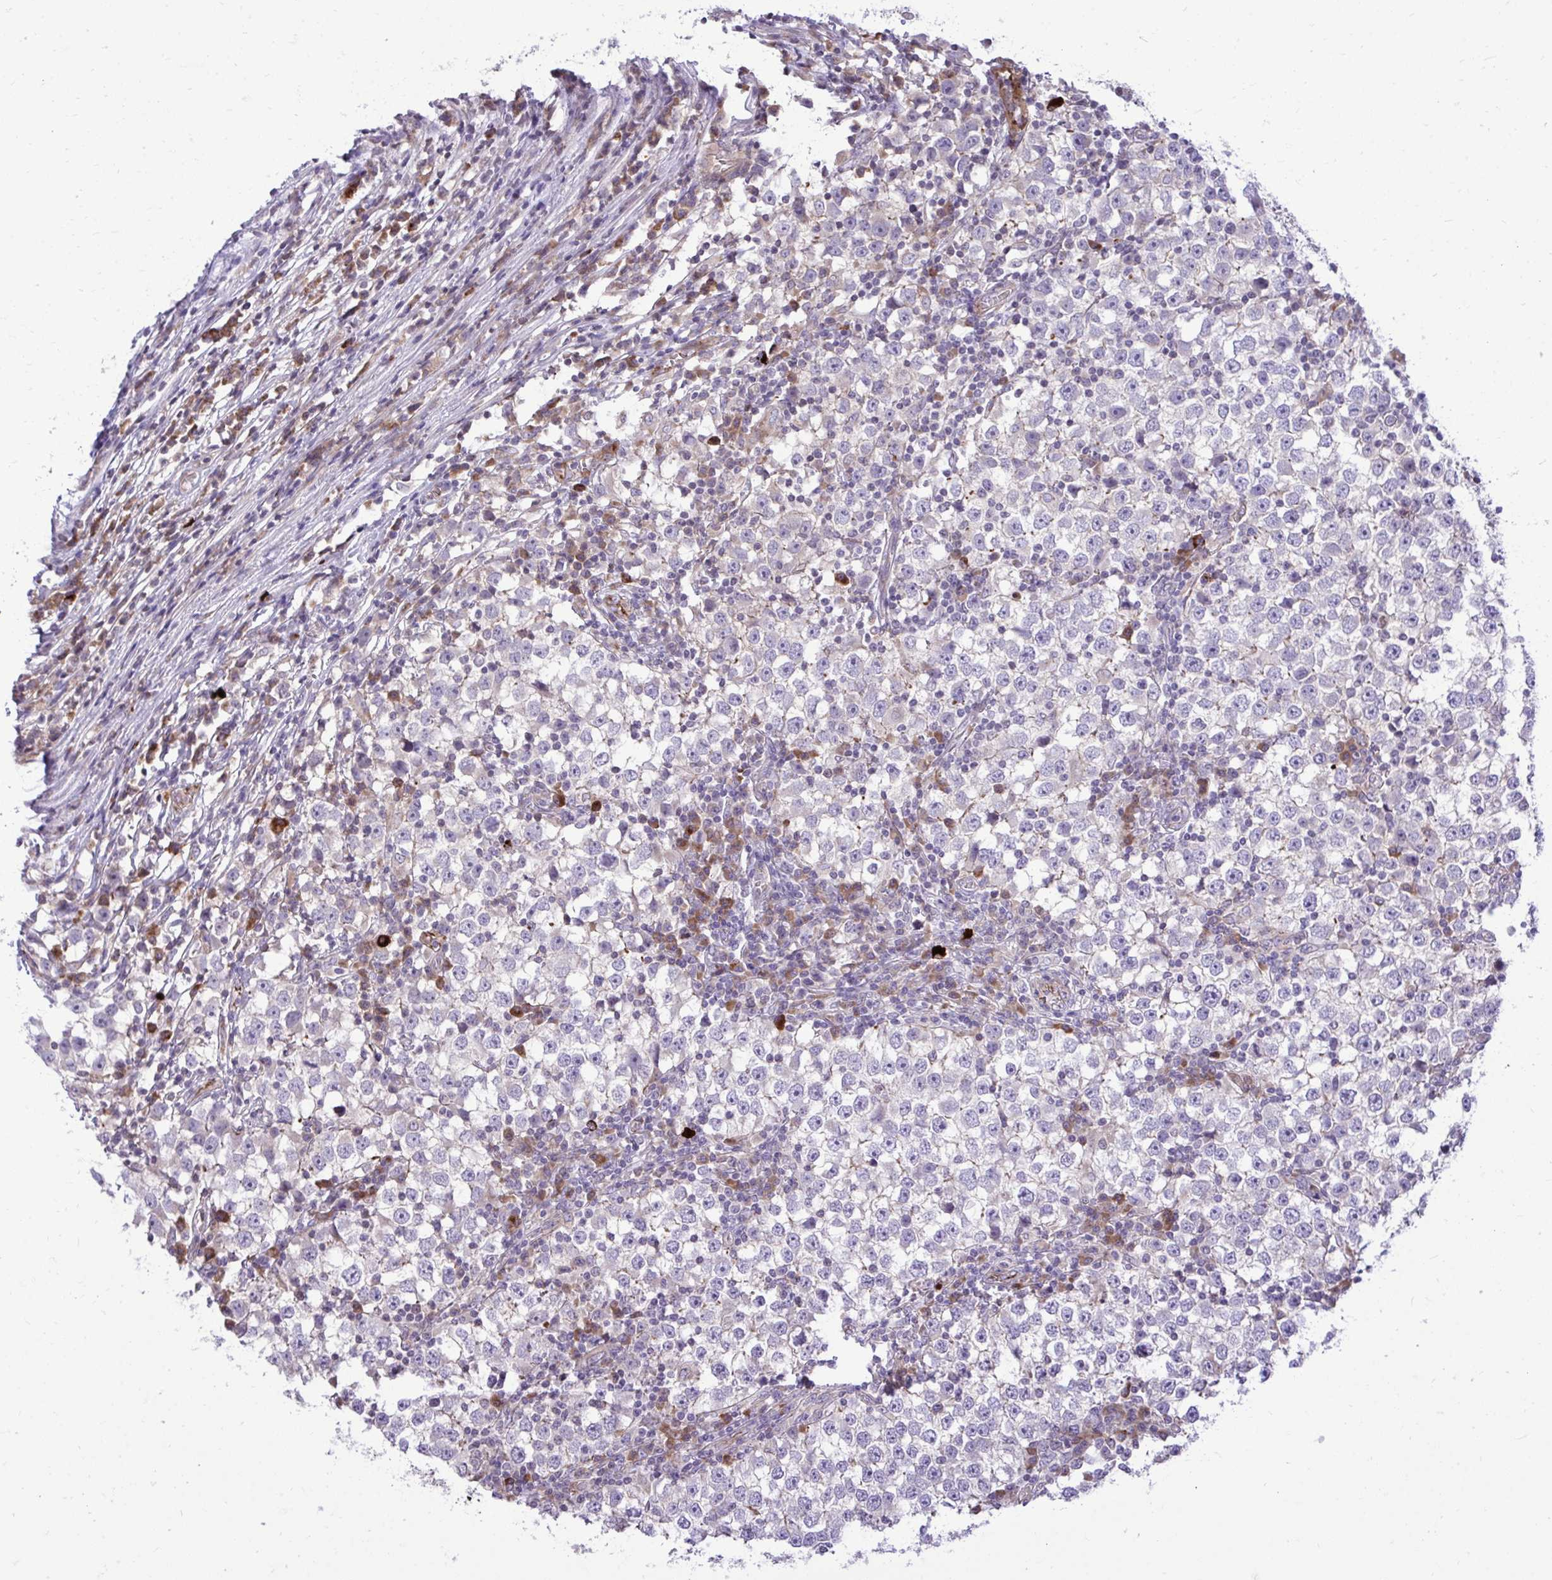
{"staining": {"intensity": "negative", "quantity": "none", "location": "none"}, "tissue": "testis cancer", "cell_type": "Tumor cells", "image_type": "cancer", "snomed": [{"axis": "morphology", "description": "Seminoma, NOS"}, {"axis": "topography", "description": "Testis"}], "caption": "Protein analysis of testis cancer (seminoma) displays no significant staining in tumor cells. The staining was performed using DAB to visualize the protein expression in brown, while the nuclei were stained in blue with hematoxylin (Magnification: 20x).", "gene": "METTL9", "patient": {"sex": "male", "age": 65}}